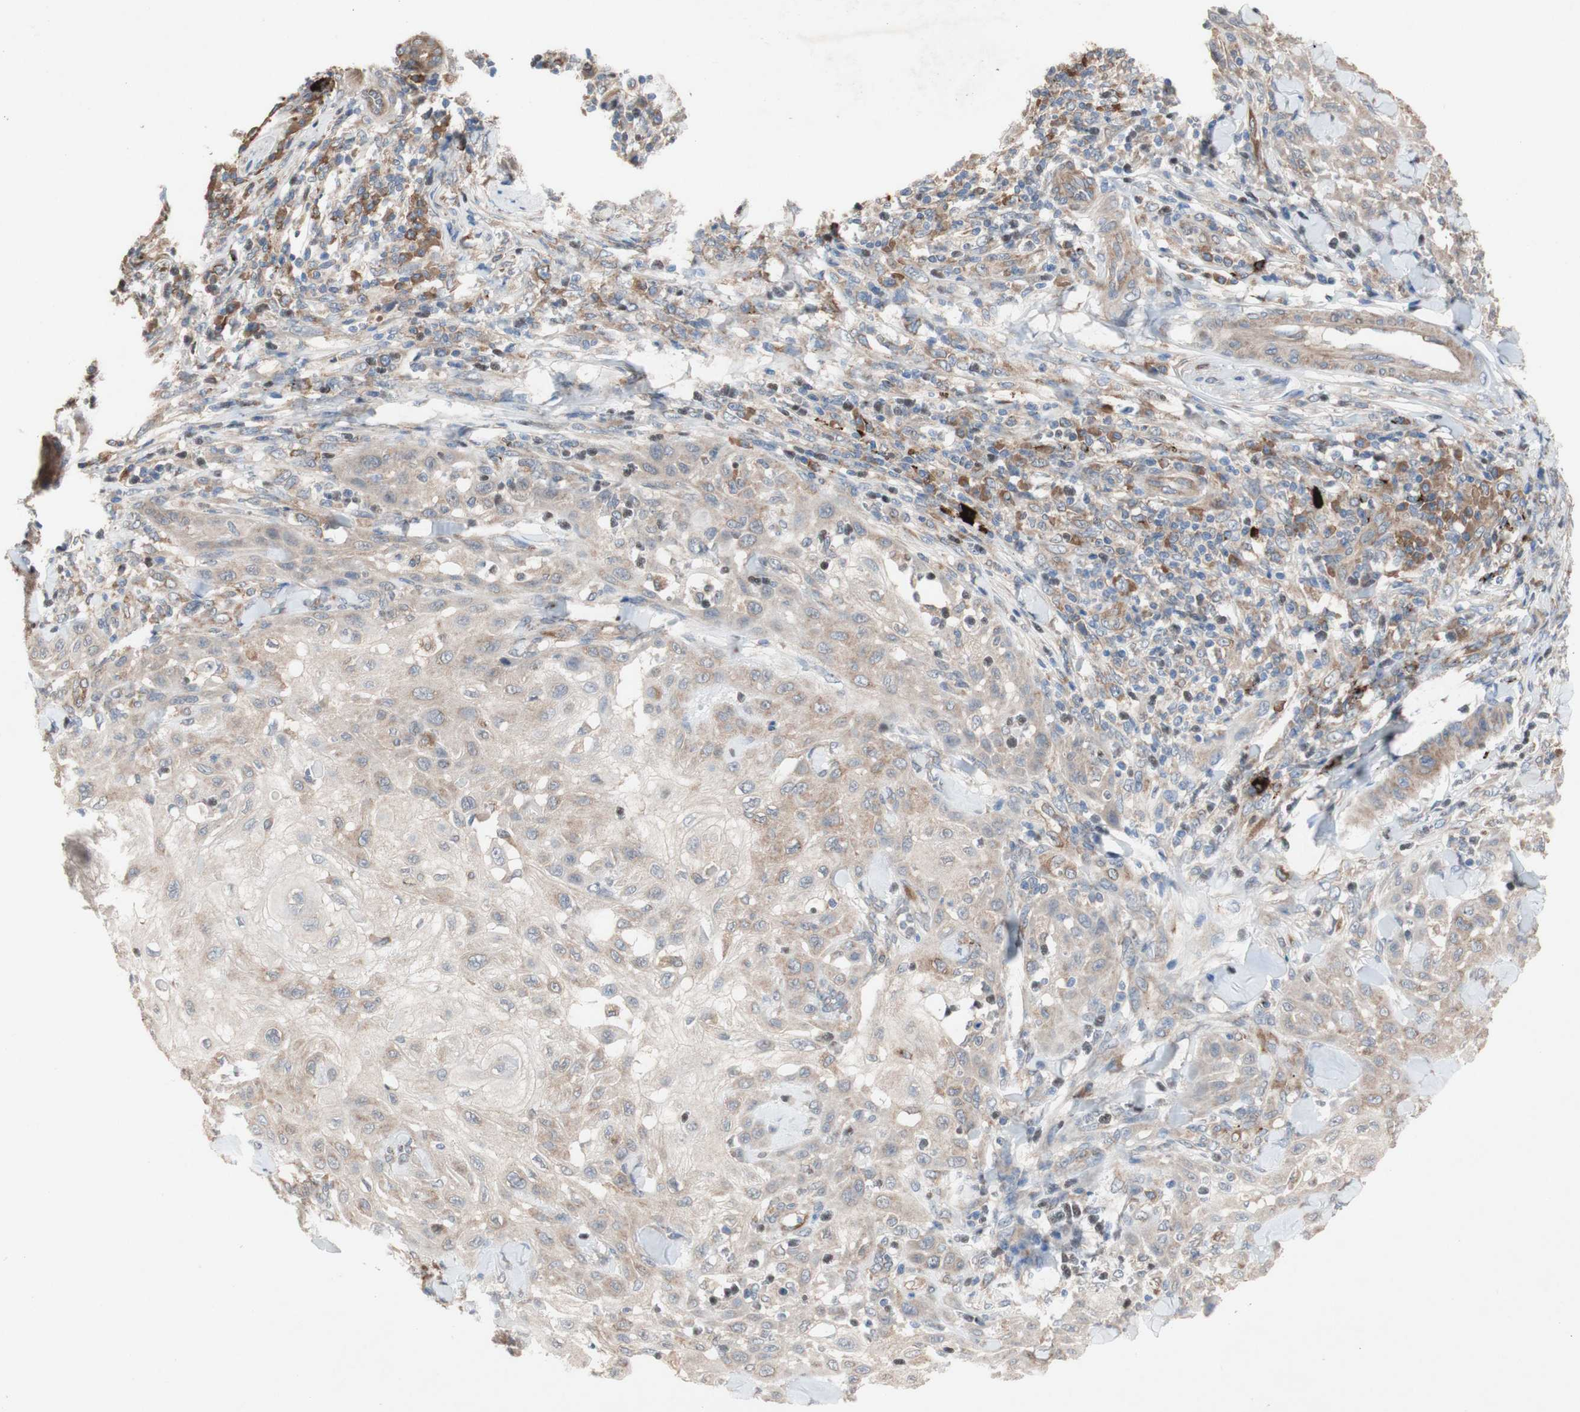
{"staining": {"intensity": "weak", "quantity": ">75%", "location": "cytoplasmic/membranous"}, "tissue": "skin cancer", "cell_type": "Tumor cells", "image_type": "cancer", "snomed": [{"axis": "morphology", "description": "Squamous cell carcinoma, NOS"}, {"axis": "topography", "description": "Skin"}], "caption": "The photomicrograph displays staining of skin cancer (squamous cell carcinoma), revealing weak cytoplasmic/membranous protein positivity (brown color) within tumor cells. (IHC, brightfield microscopy, high magnification).", "gene": "PDGFB", "patient": {"sex": "male", "age": 24}}